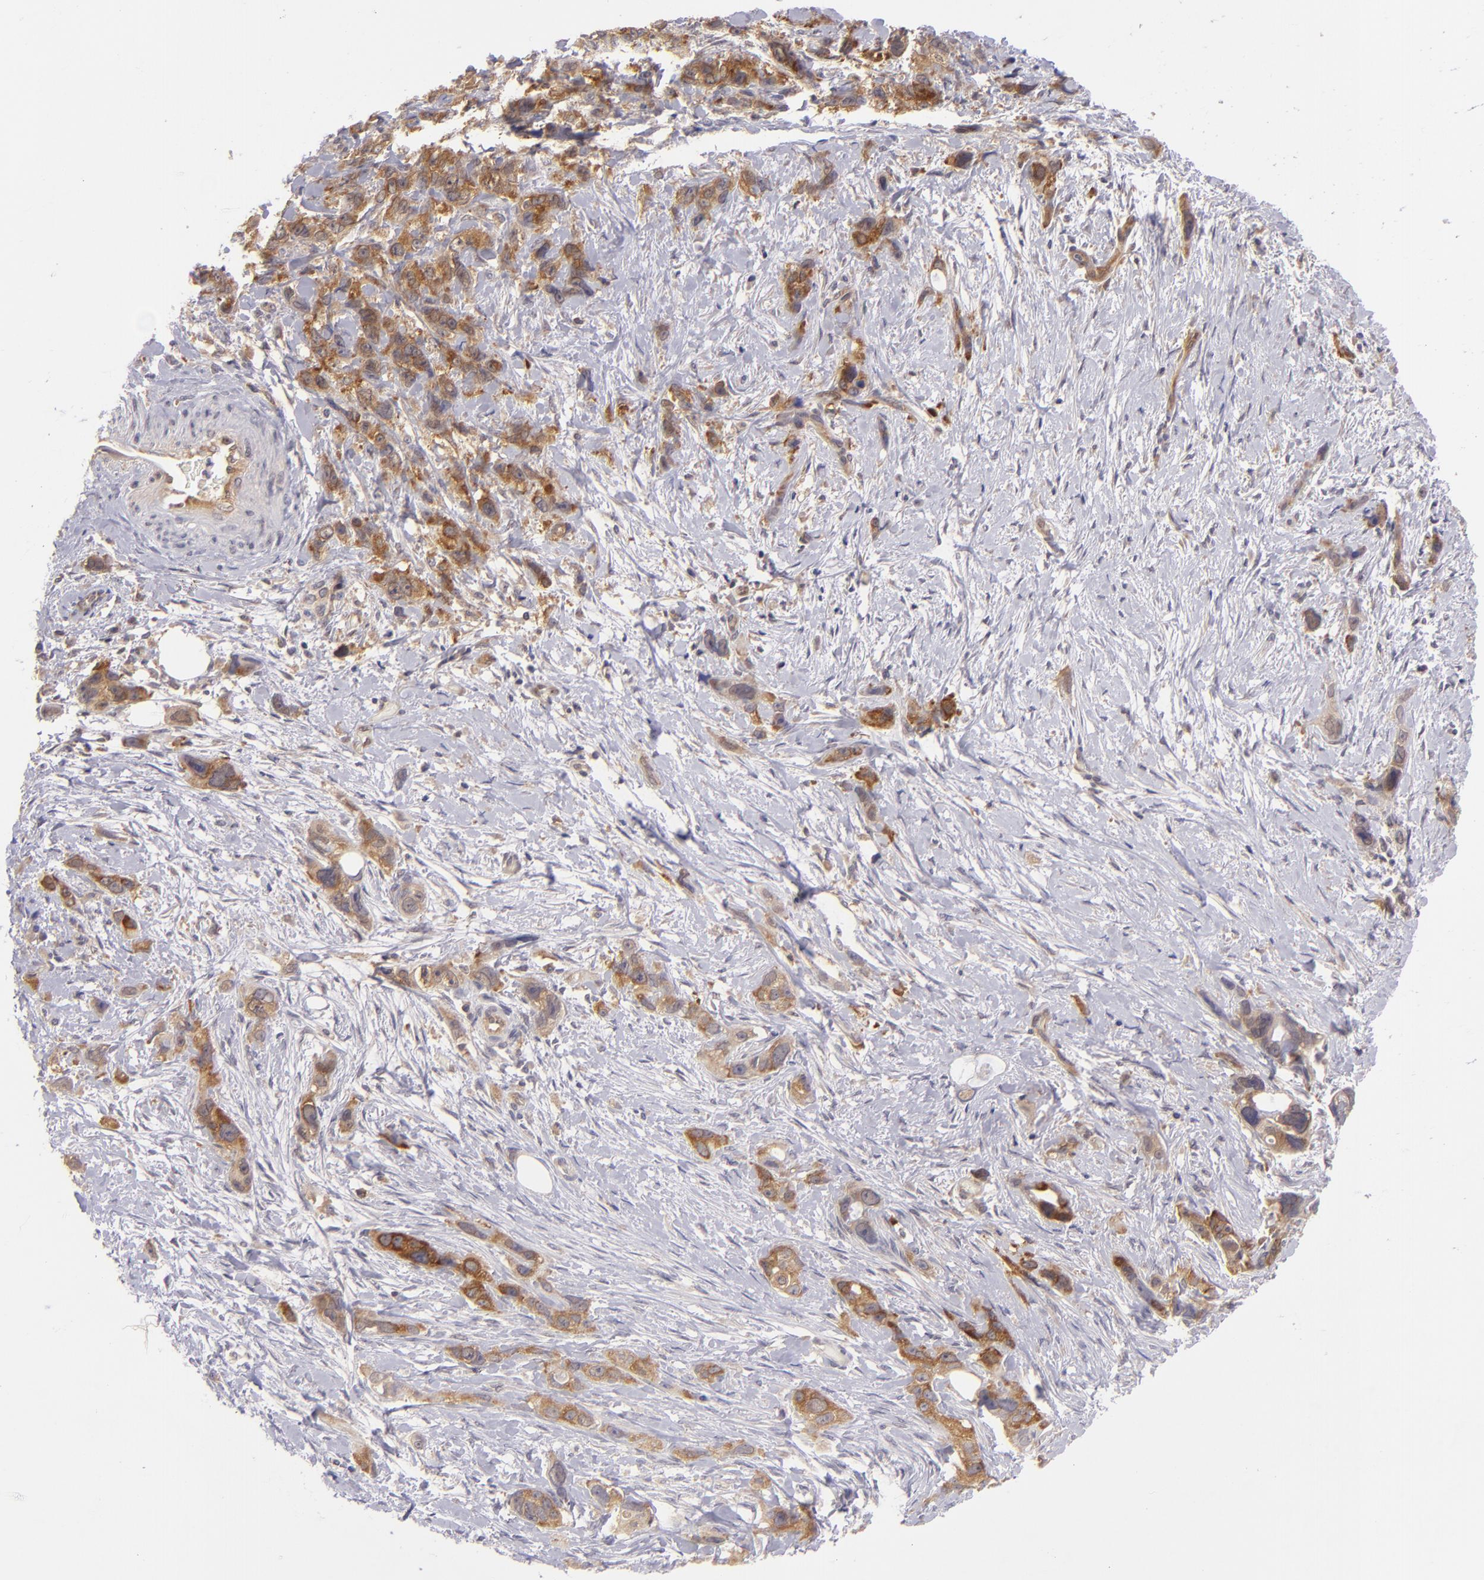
{"staining": {"intensity": "strong", "quantity": ">75%", "location": "cytoplasmic/membranous"}, "tissue": "stomach cancer", "cell_type": "Tumor cells", "image_type": "cancer", "snomed": [{"axis": "morphology", "description": "Adenocarcinoma, NOS"}, {"axis": "topography", "description": "Stomach, upper"}], "caption": "Stomach cancer (adenocarcinoma) was stained to show a protein in brown. There is high levels of strong cytoplasmic/membranous positivity in approximately >75% of tumor cells. (brown staining indicates protein expression, while blue staining denotes nuclei).", "gene": "PTPN13", "patient": {"sex": "male", "age": 47}}